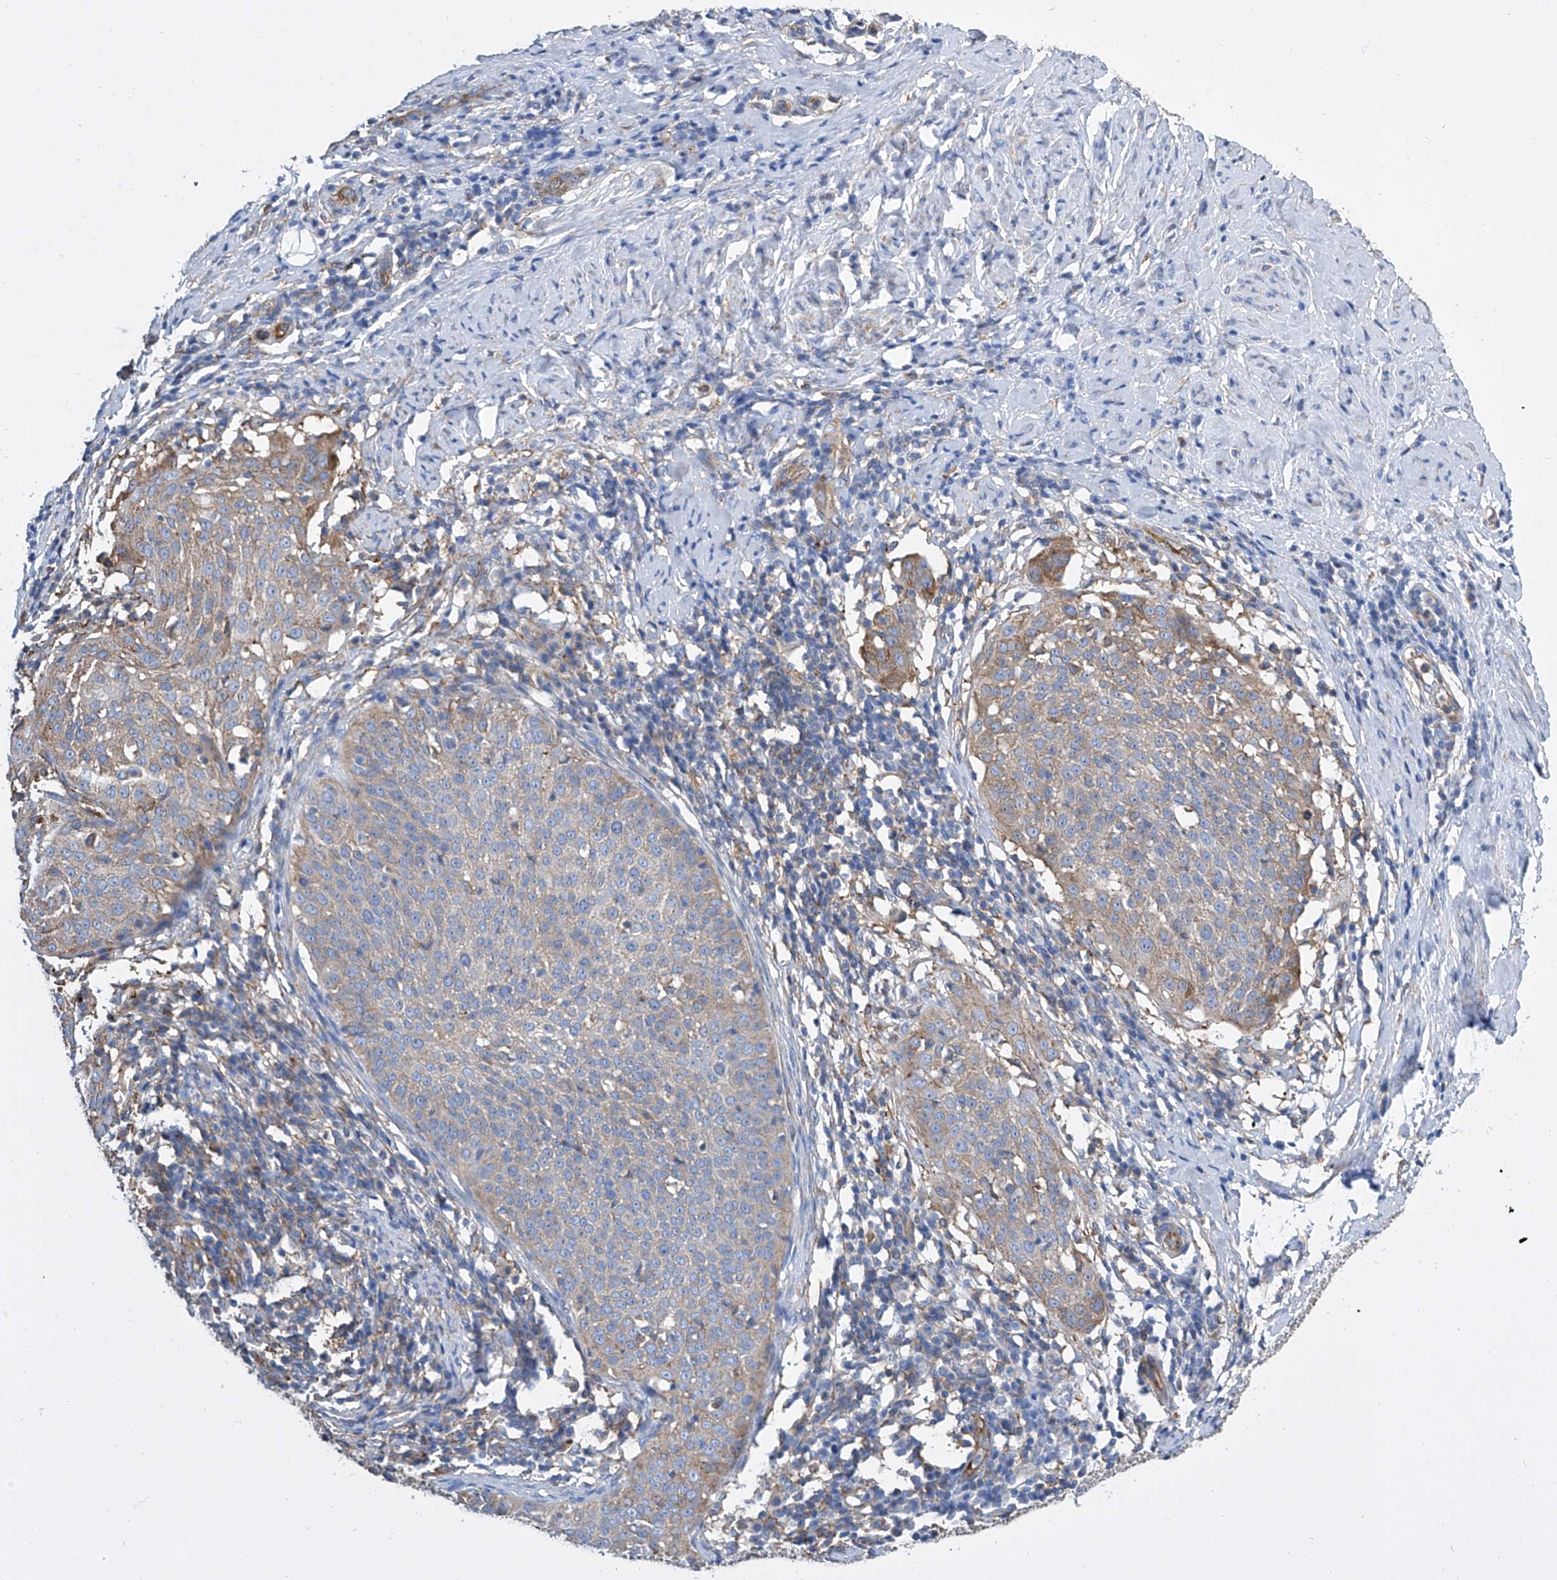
{"staining": {"intensity": "weak", "quantity": "<25%", "location": "cytoplasmic/membranous"}, "tissue": "cervical cancer", "cell_type": "Tumor cells", "image_type": "cancer", "snomed": [{"axis": "morphology", "description": "Squamous cell carcinoma, NOS"}, {"axis": "topography", "description": "Cervix"}], "caption": "Immunohistochemistry (IHC) of cervical squamous cell carcinoma exhibits no positivity in tumor cells.", "gene": "GPT", "patient": {"sex": "female", "age": 51}}